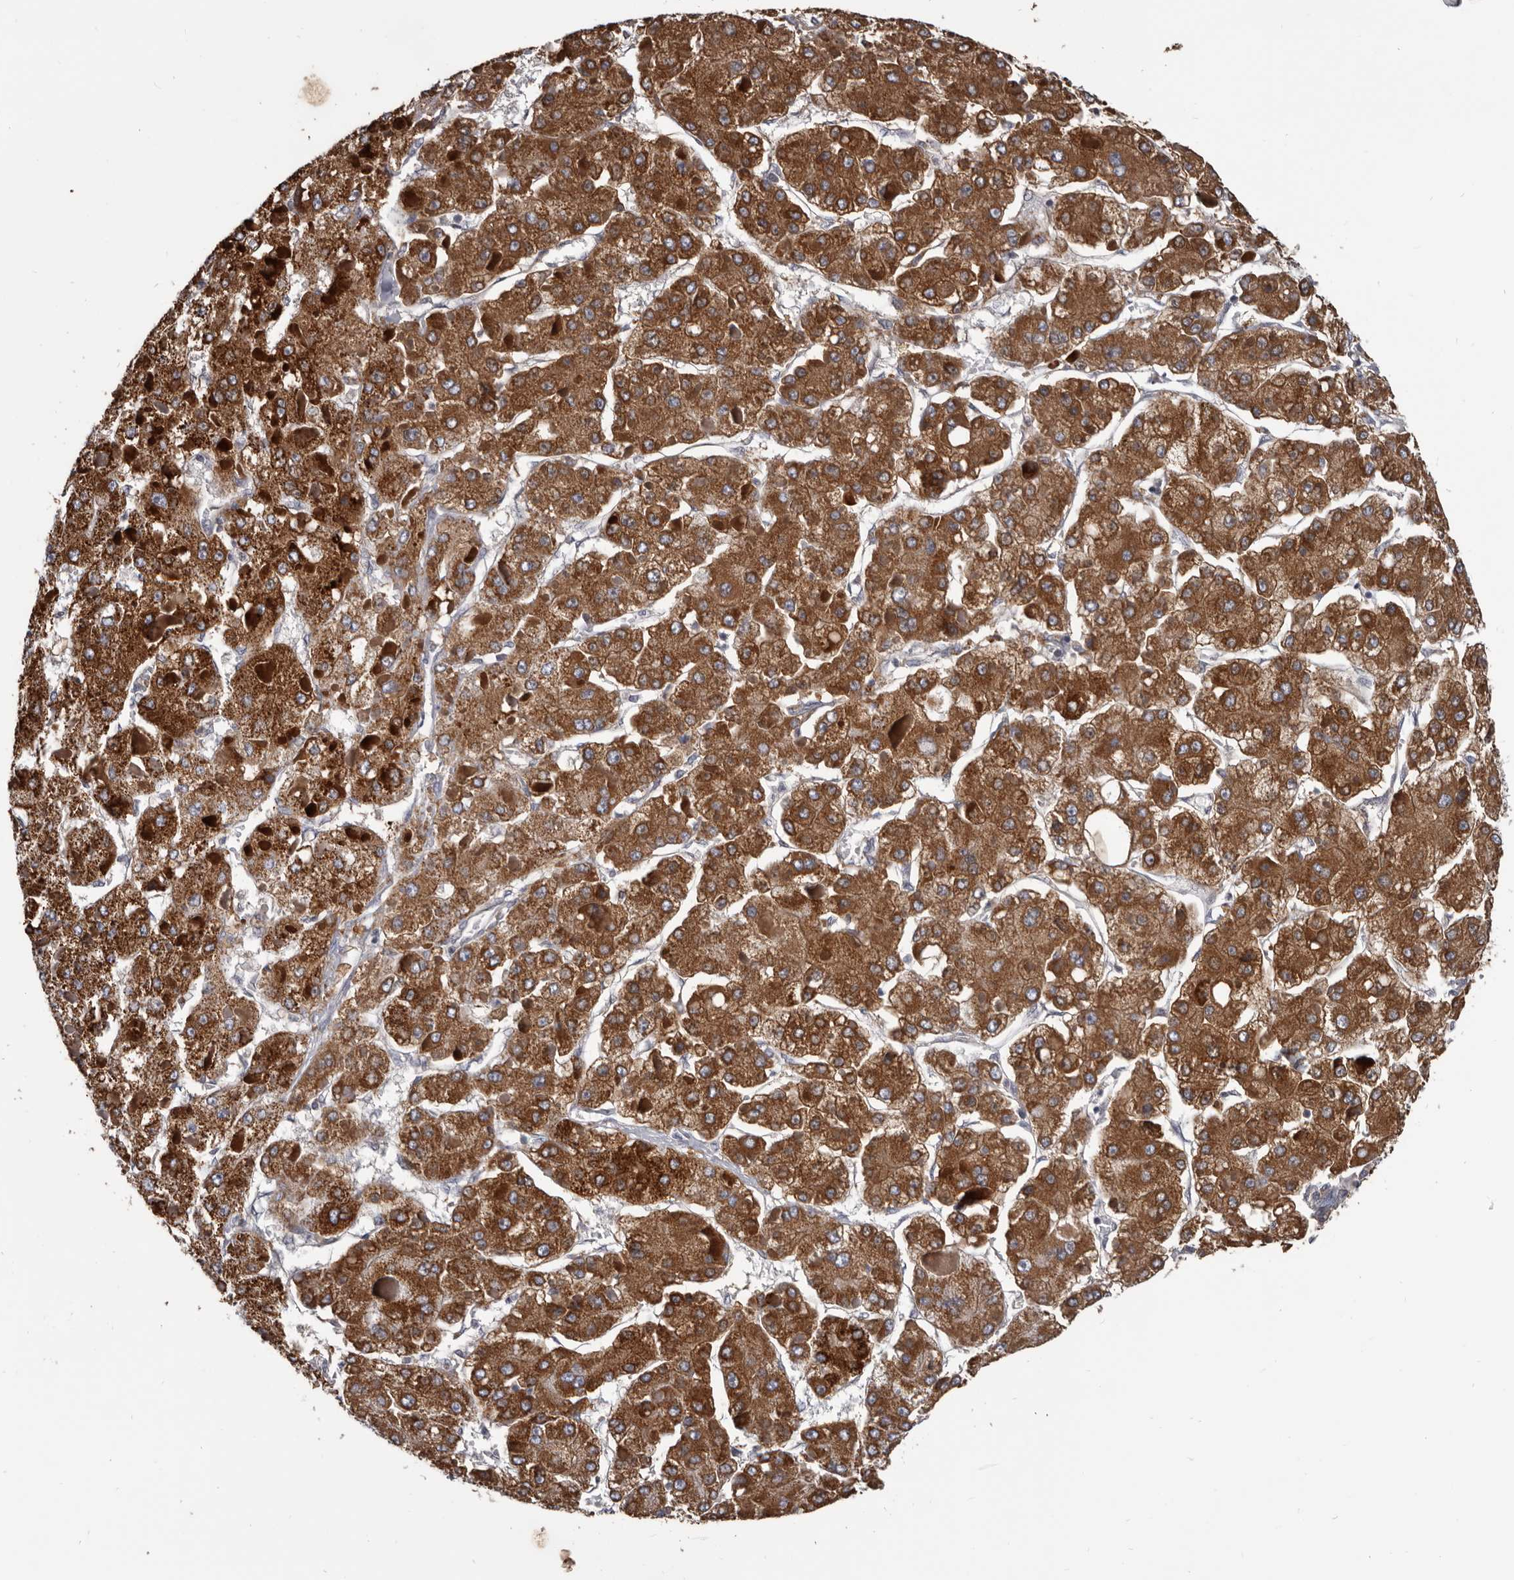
{"staining": {"intensity": "strong", "quantity": ">75%", "location": "cytoplasmic/membranous"}, "tissue": "liver cancer", "cell_type": "Tumor cells", "image_type": "cancer", "snomed": [{"axis": "morphology", "description": "Carcinoma, Hepatocellular, NOS"}, {"axis": "topography", "description": "Liver"}], "caption": "A high amount of strong cytoplasmic/membranous expression is identified in approximately >75% of tumor cells in liver cancer (hepatocellular carcinoma) tissue.", "gene": "ALDH5A1", "patient": {"sex": "female", "age": 73}}